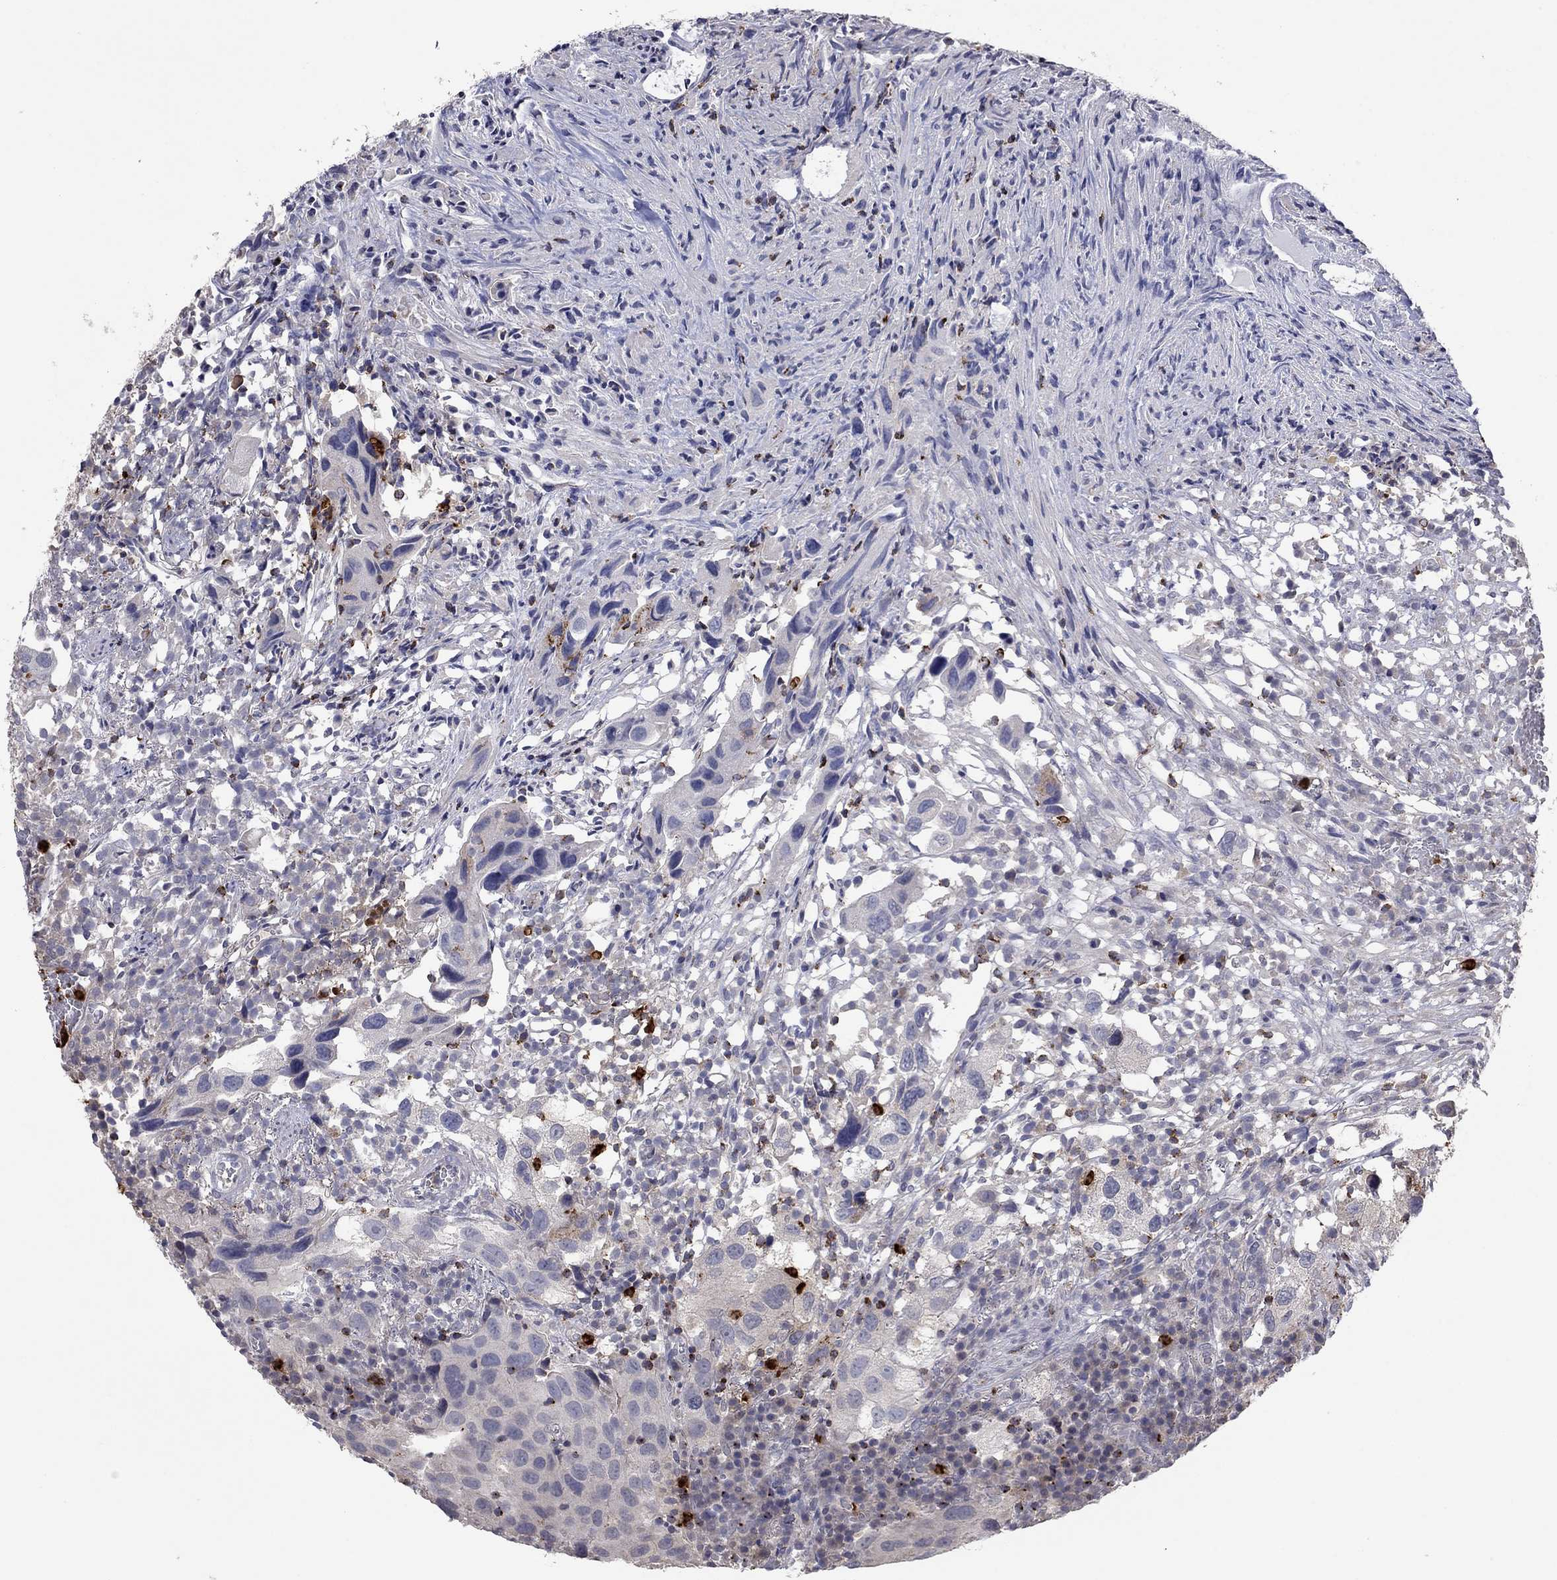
{"staining": {"intensity": "negative", "quantity": "none", "location": "none"}, "tissue": "urothelial cancer", "cell_type": "Tumor cells", "image_type": "cancer", "snomed": [{"axis": "morphology", "description": "Urothelial carcinoma, High grade"}, {"axis": "topography", "description": "Urinary bladder"}], "caption": "Tumor cells show no significant positivity in urothelial carcinoma (high-grade).", "gene": "CCL5", "patient": {"sex": "male", "age": 79}}